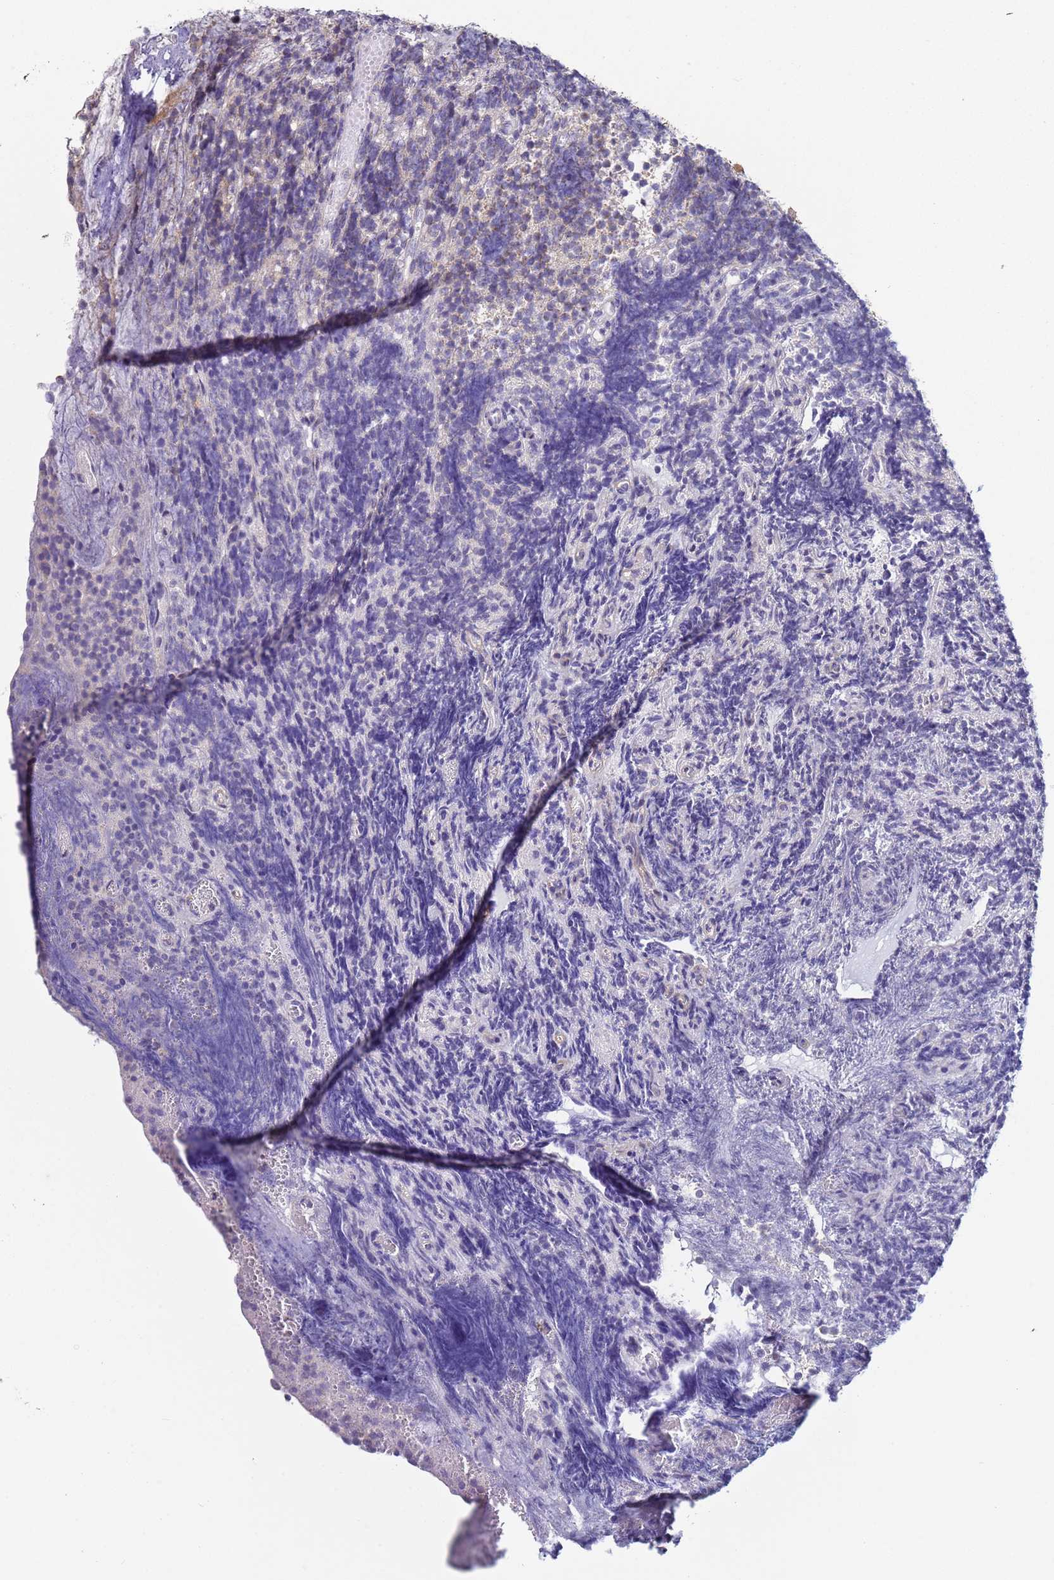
{"staining": {"intensity": "negative", "quantity": "none", "location": "none"}, "tissue": "glioma", "cell_type": "Tumor cells", "image_type": "cancer", "snomed": [{"axis": "morphology", "description": "Glioma, malignant, Low grade"}, {"axis": "topography", "description": "Brain"}], "caption": "Image shows no protein positivity in tumor cells of malignant low-grade glioma tissue.", "gene": "DIP2B", "patient": {"sex": "female", "age": 1}}